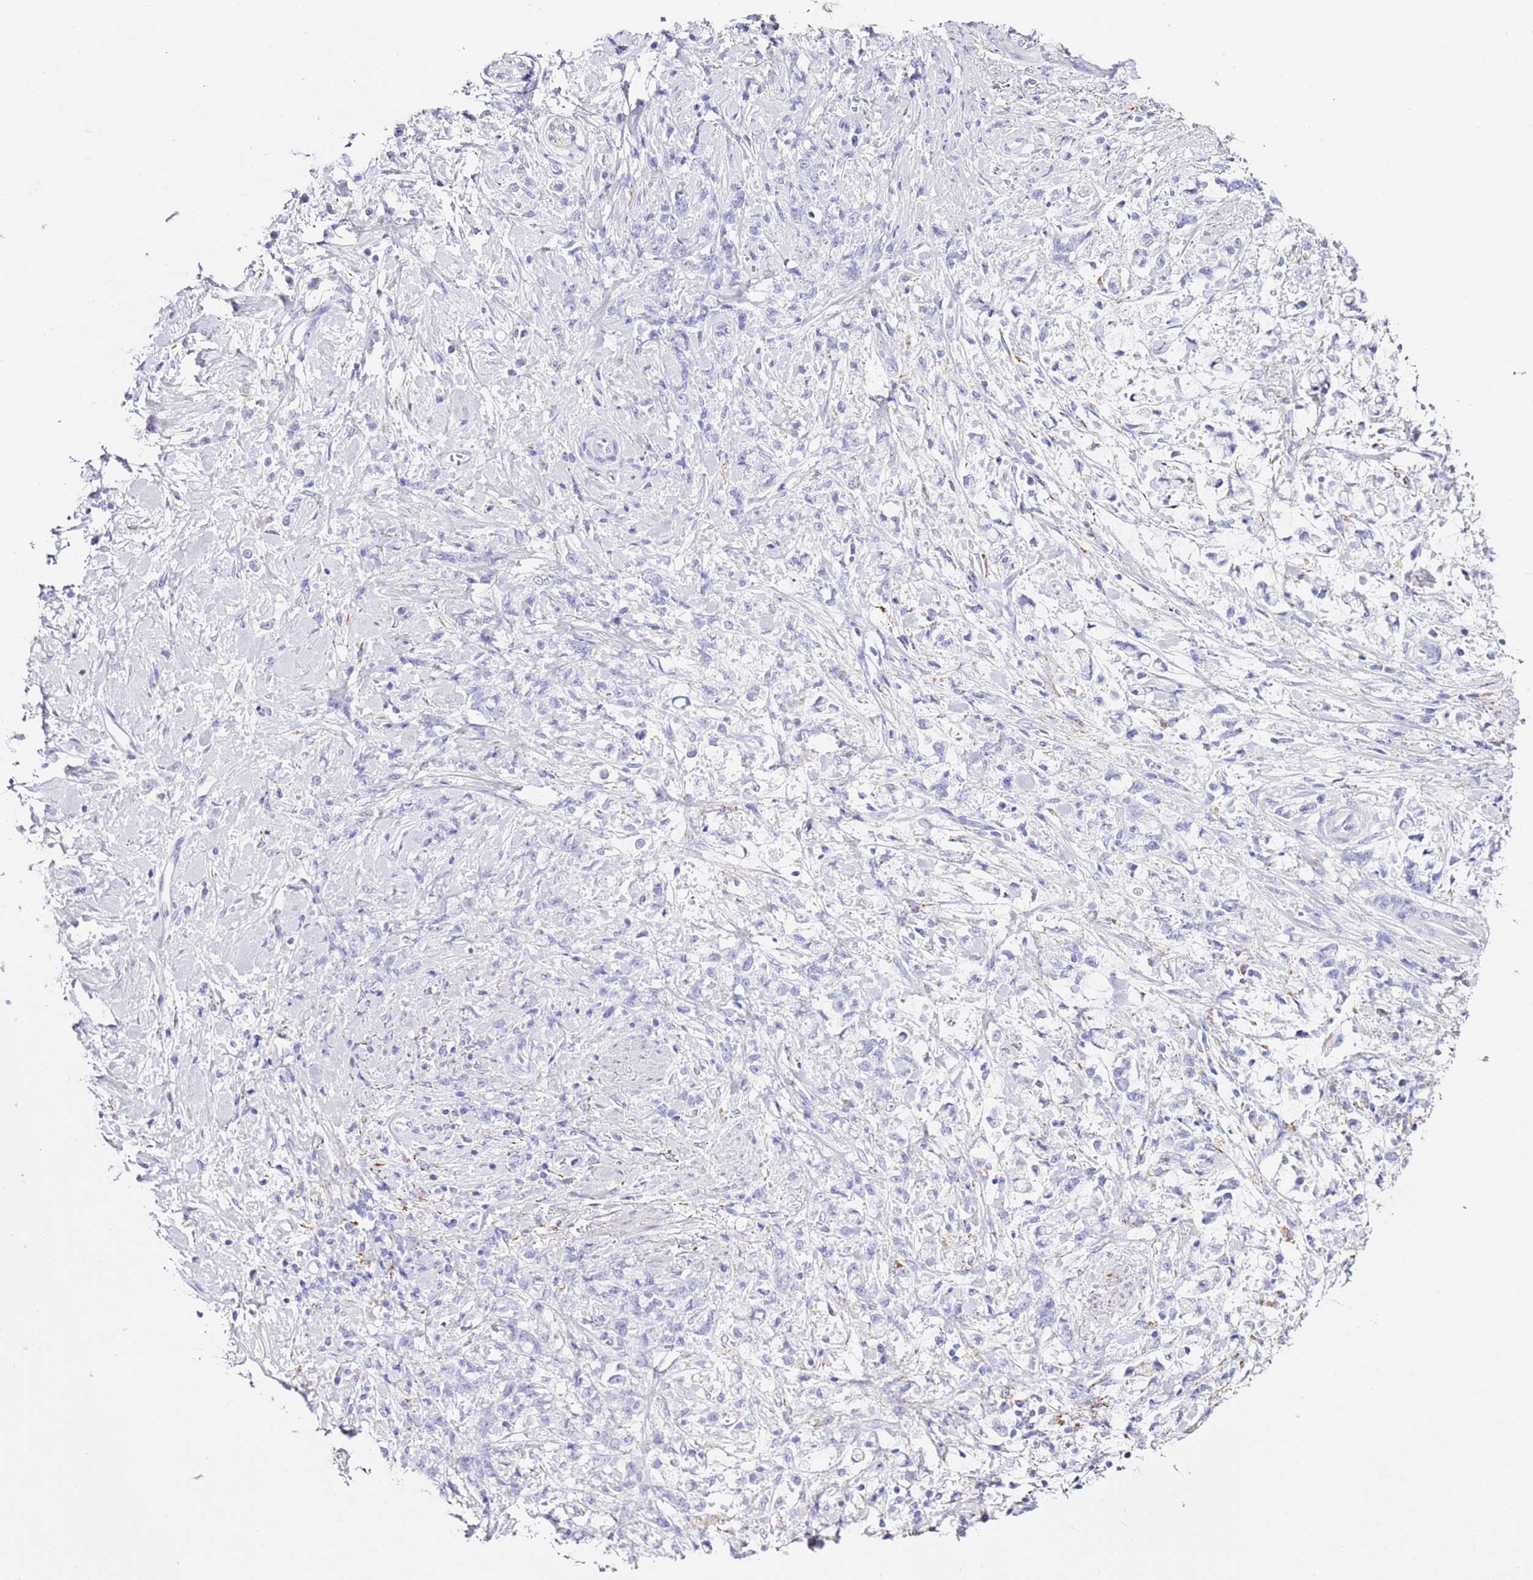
{"staining": {"intensity": "negative", "quantity": "none", "location": "none"}, "tissue": "stomach cancer", "cell_type": "Tumor cells", "image_type": "cancer", "snomed": [{"axis": "morphology", "description": "Adenocarcinoma, NOS"}, {"axis": "topography", "description": "Stomach"}], "caption": "Tumor cells show no significant protein positivity in stomach cancer (adenocarcinoma).", "gene": "PTBP2", "patient": {"sex": "female", "age": 60}}